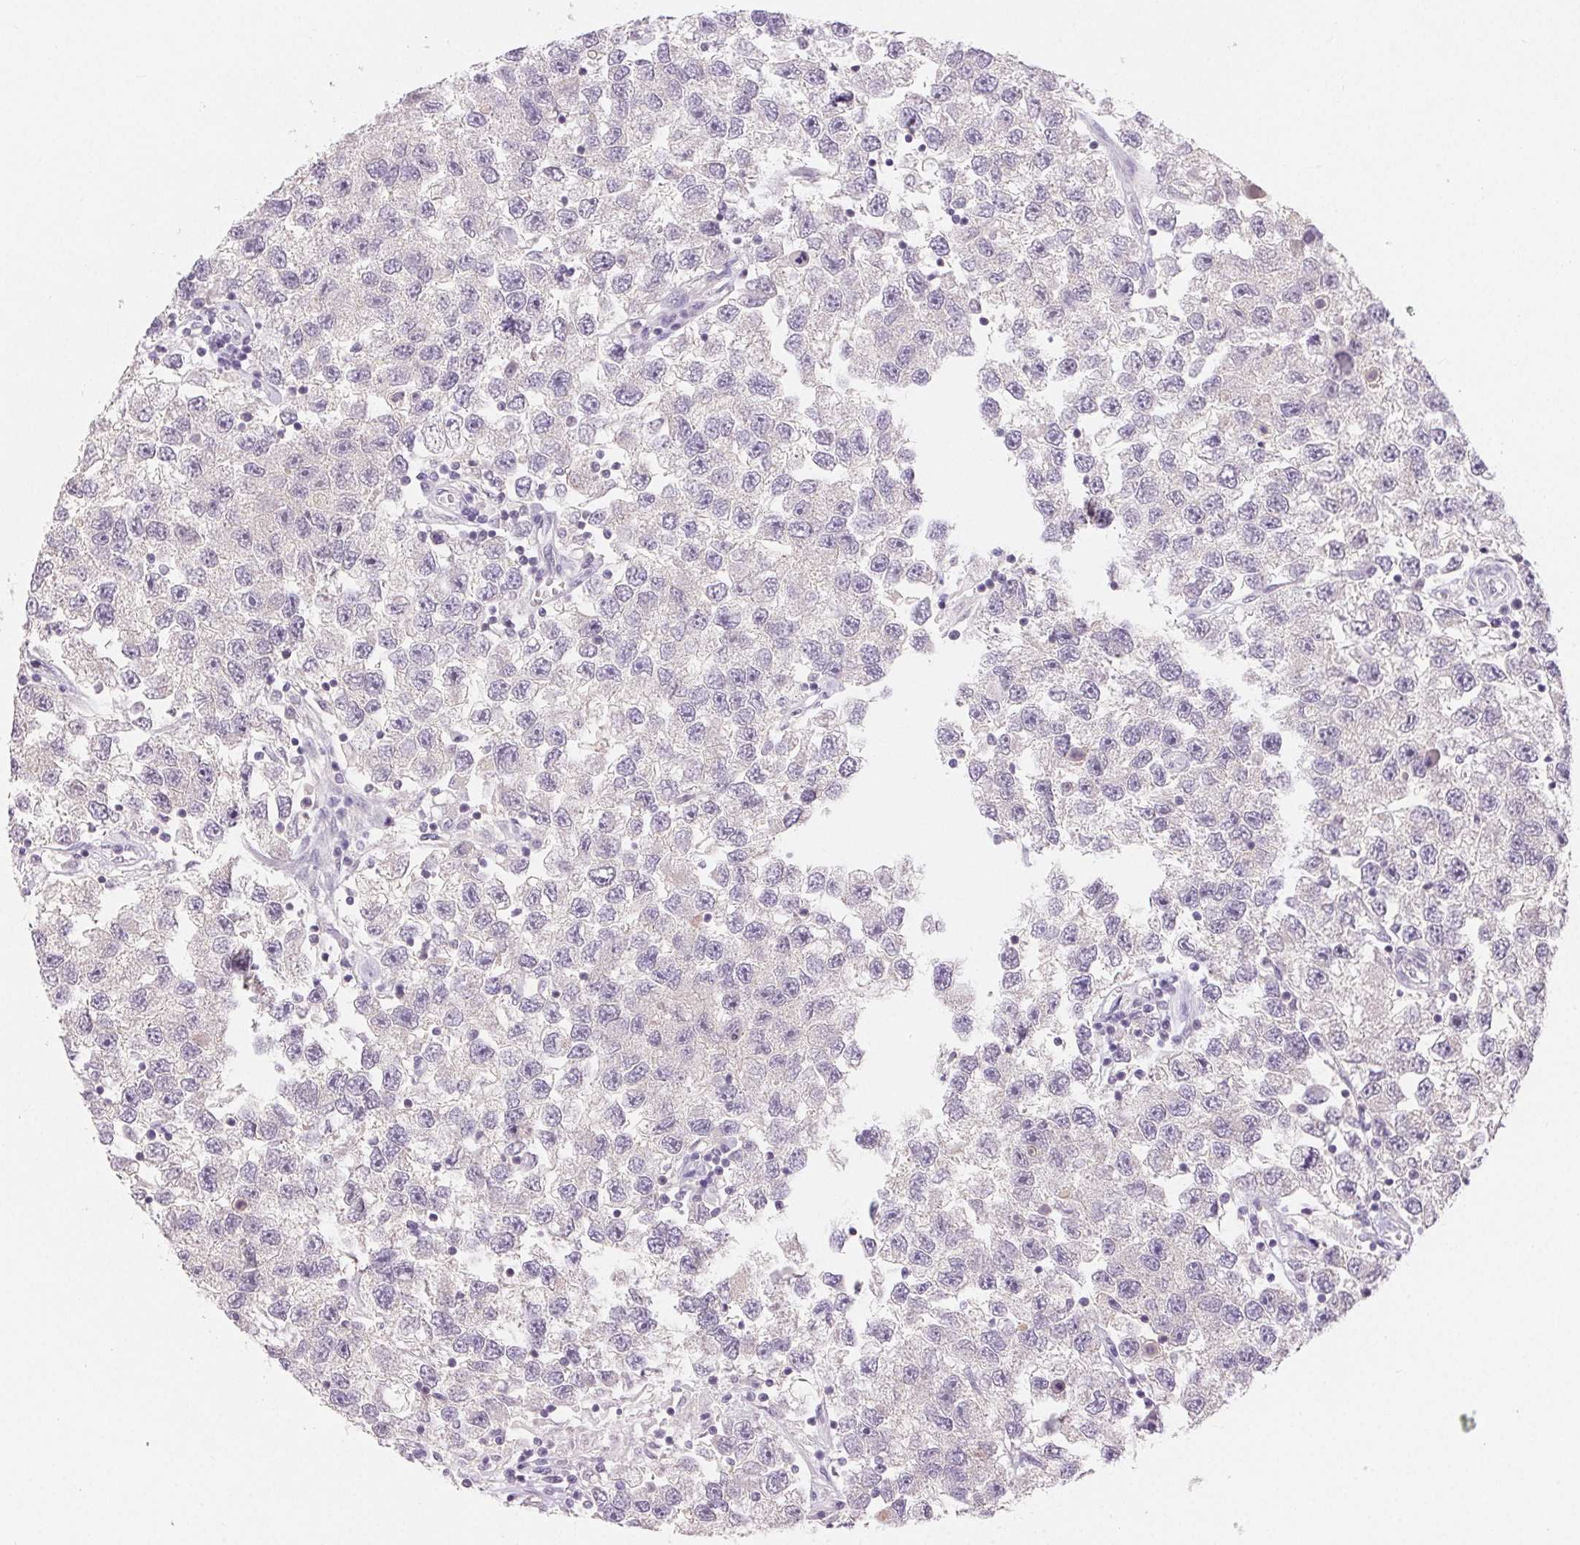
{"staining": {"intensity": "negative", "quantity": "none", "location": "none"}, "tissue": "testis cancer", "cell_type": "Tumor cells", "image_type": "cancer", "snomed": [{"axis": "morphology", "description": "Seminoma, NOS"}, {"axis": "topography", "description": "Testis"}], "caption": "Micrograph shows no significant protein expression in tumor cells of testis cancer.", "gene": "SFTPD", "patient": {"sex": "male", "age": 26}}